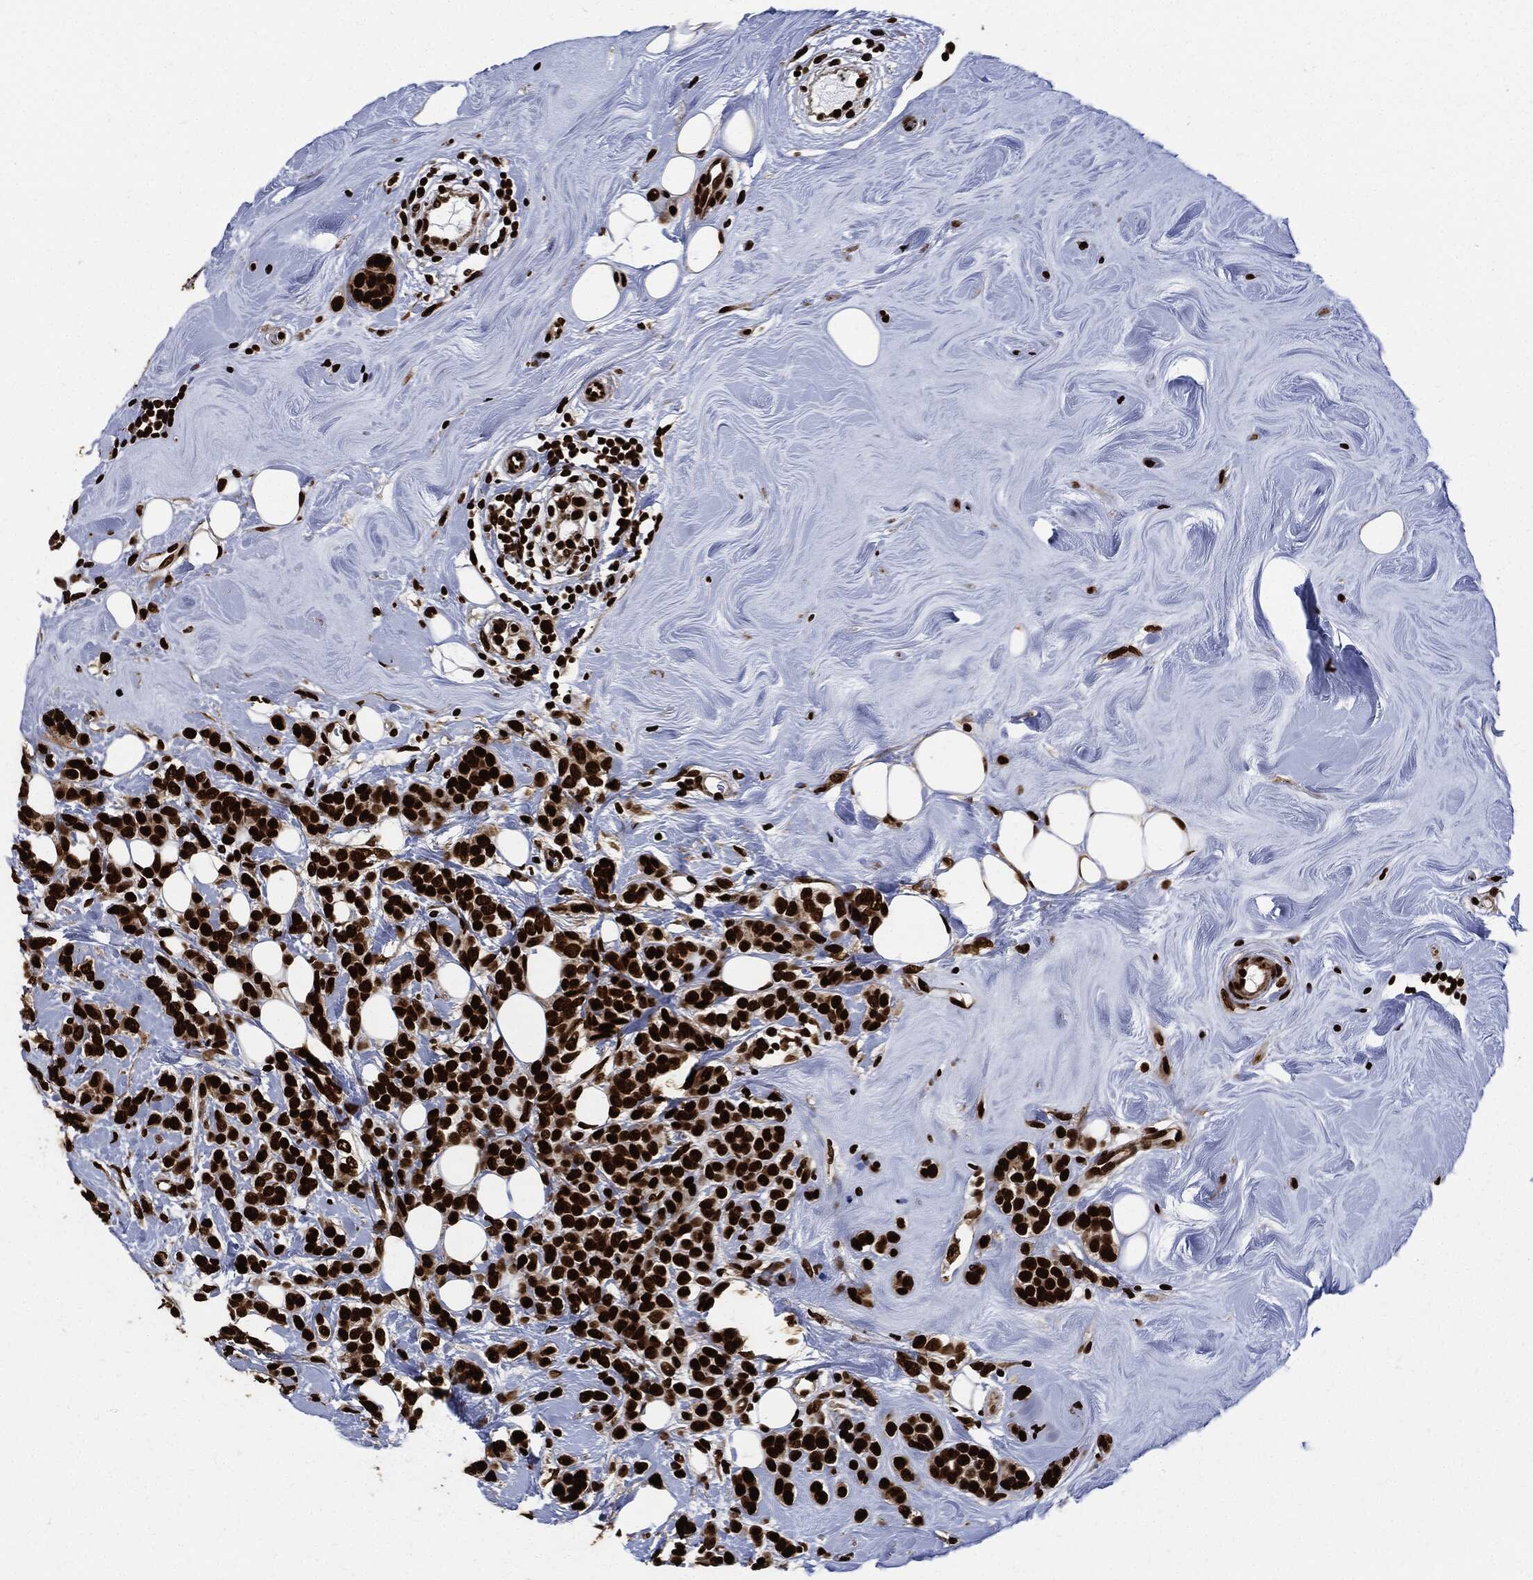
{"staining": {"intensity": "strong", "quantity": ">75%", "location": "nuclear"}, "tissue": "breast cancer", "cell_type": "Tumor cells", "image_type": "cancer", "snomed": [{"axis": "morphology", "description": "Lobular carcinoma"}, {"axis": "topography", "description": "Breast"}], "caption": "Tumor cells show high levels of strong nuclear positivity in about >75% of cells in human lobular carcinoma (breast).", "gene": "RECQL", "patient": {"sex": "female", "age": 49}}